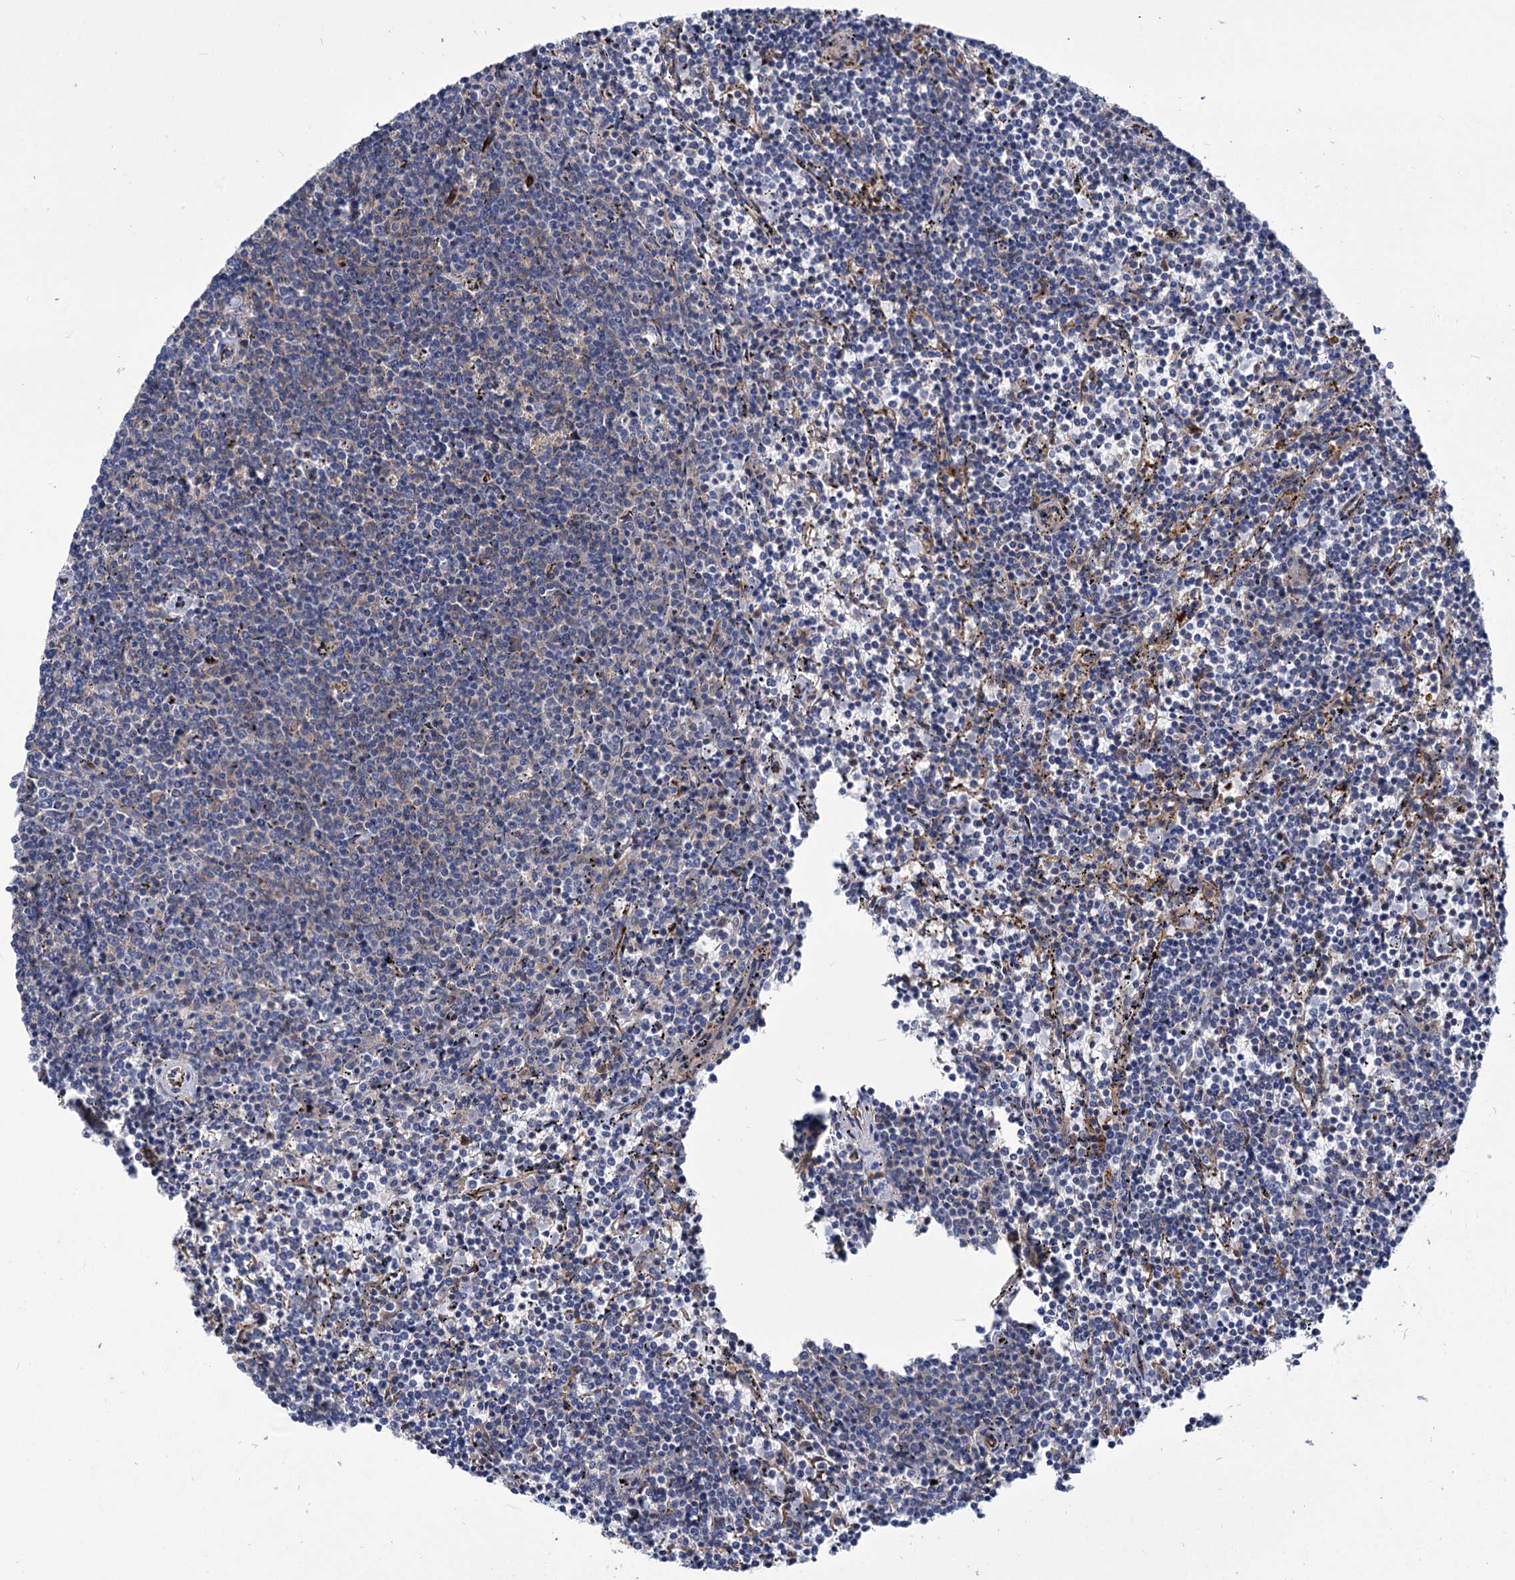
{"staining": {"intensity": "negative", "quantity": "none", "location": "none"}, "tissue": "lymphoma", "cell_type": "Tumor cells", "image_type": "cancer", "snomed": [{"axis": "morphology", "description": "Malignant lymphoma, non-Hodgkin's type, Low grade"}, {"axis": "topography", "description": "Spleen"}], "caption": "High power microscopy photomicrograph of an IHC histopathology image of low-grade malignant lymphoma, non-Hodgkin's type, revealing no significant expression in tumor cells. (DAB (3,3'-diaminobenzidine) immunohistochemistry visualized using brightfield microscopy, high magnification).", "gene": "AXL", "patient": {"sex": "female", "age": 50}}